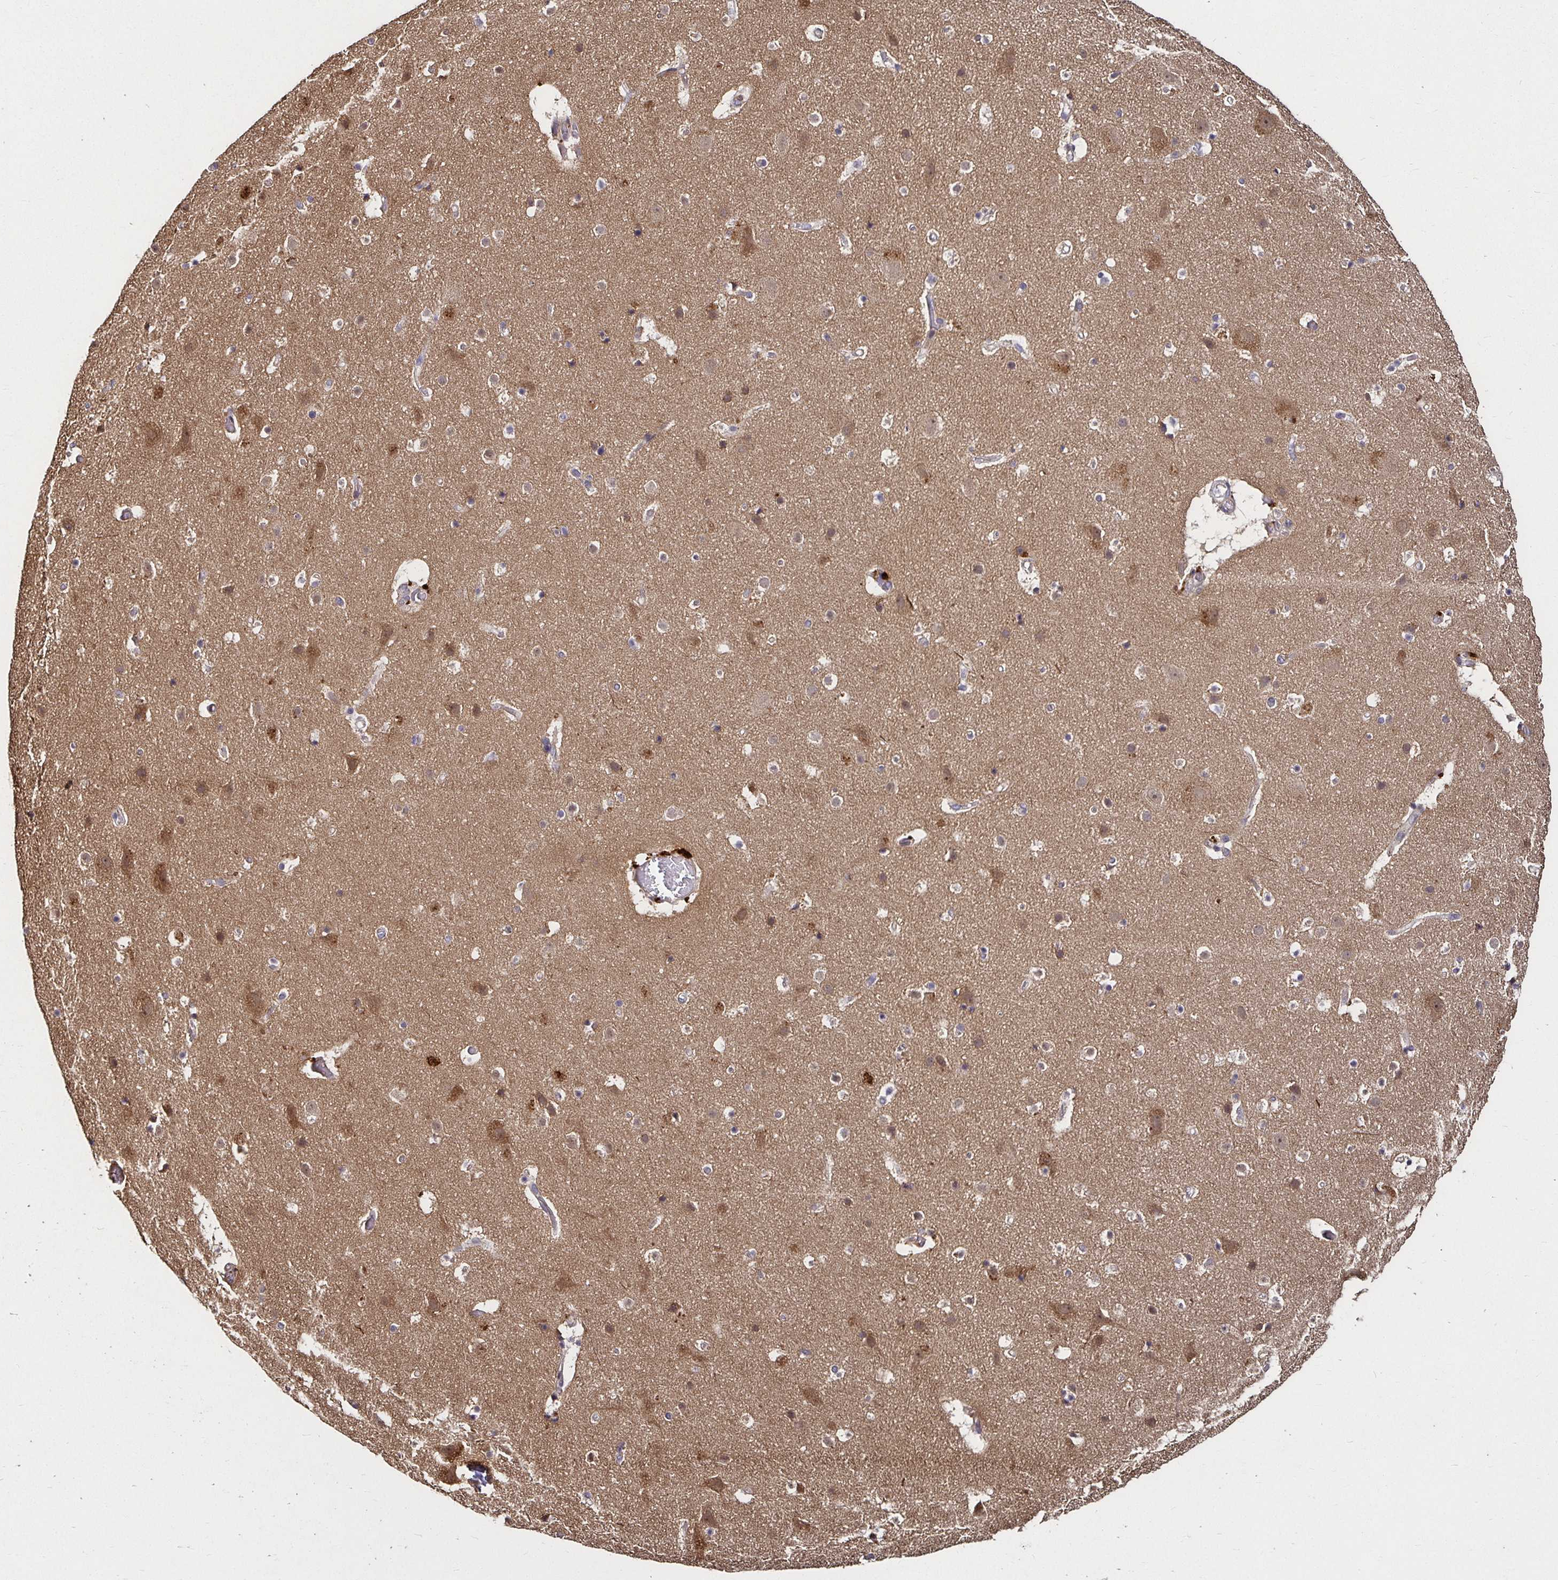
{"staining": {"intensity": "negative", "quantity": "none", "location": "none"}, "tissue": "cerebral cortex", "cell_type": "Endothelial cells", "image_type": "normal", "snomed": [{"axis": "morphology", "description": "Normal tissue, NOS"}, {"axis": "topography", "description": "Cerebral cortex"}], "caption": "A photomicrograph of cerebral cortex stained for a protein demonstrates no brown staining in endothelial cells.", "gene": "SMYD3", "patient": {"sex": "female", "age": 42}}